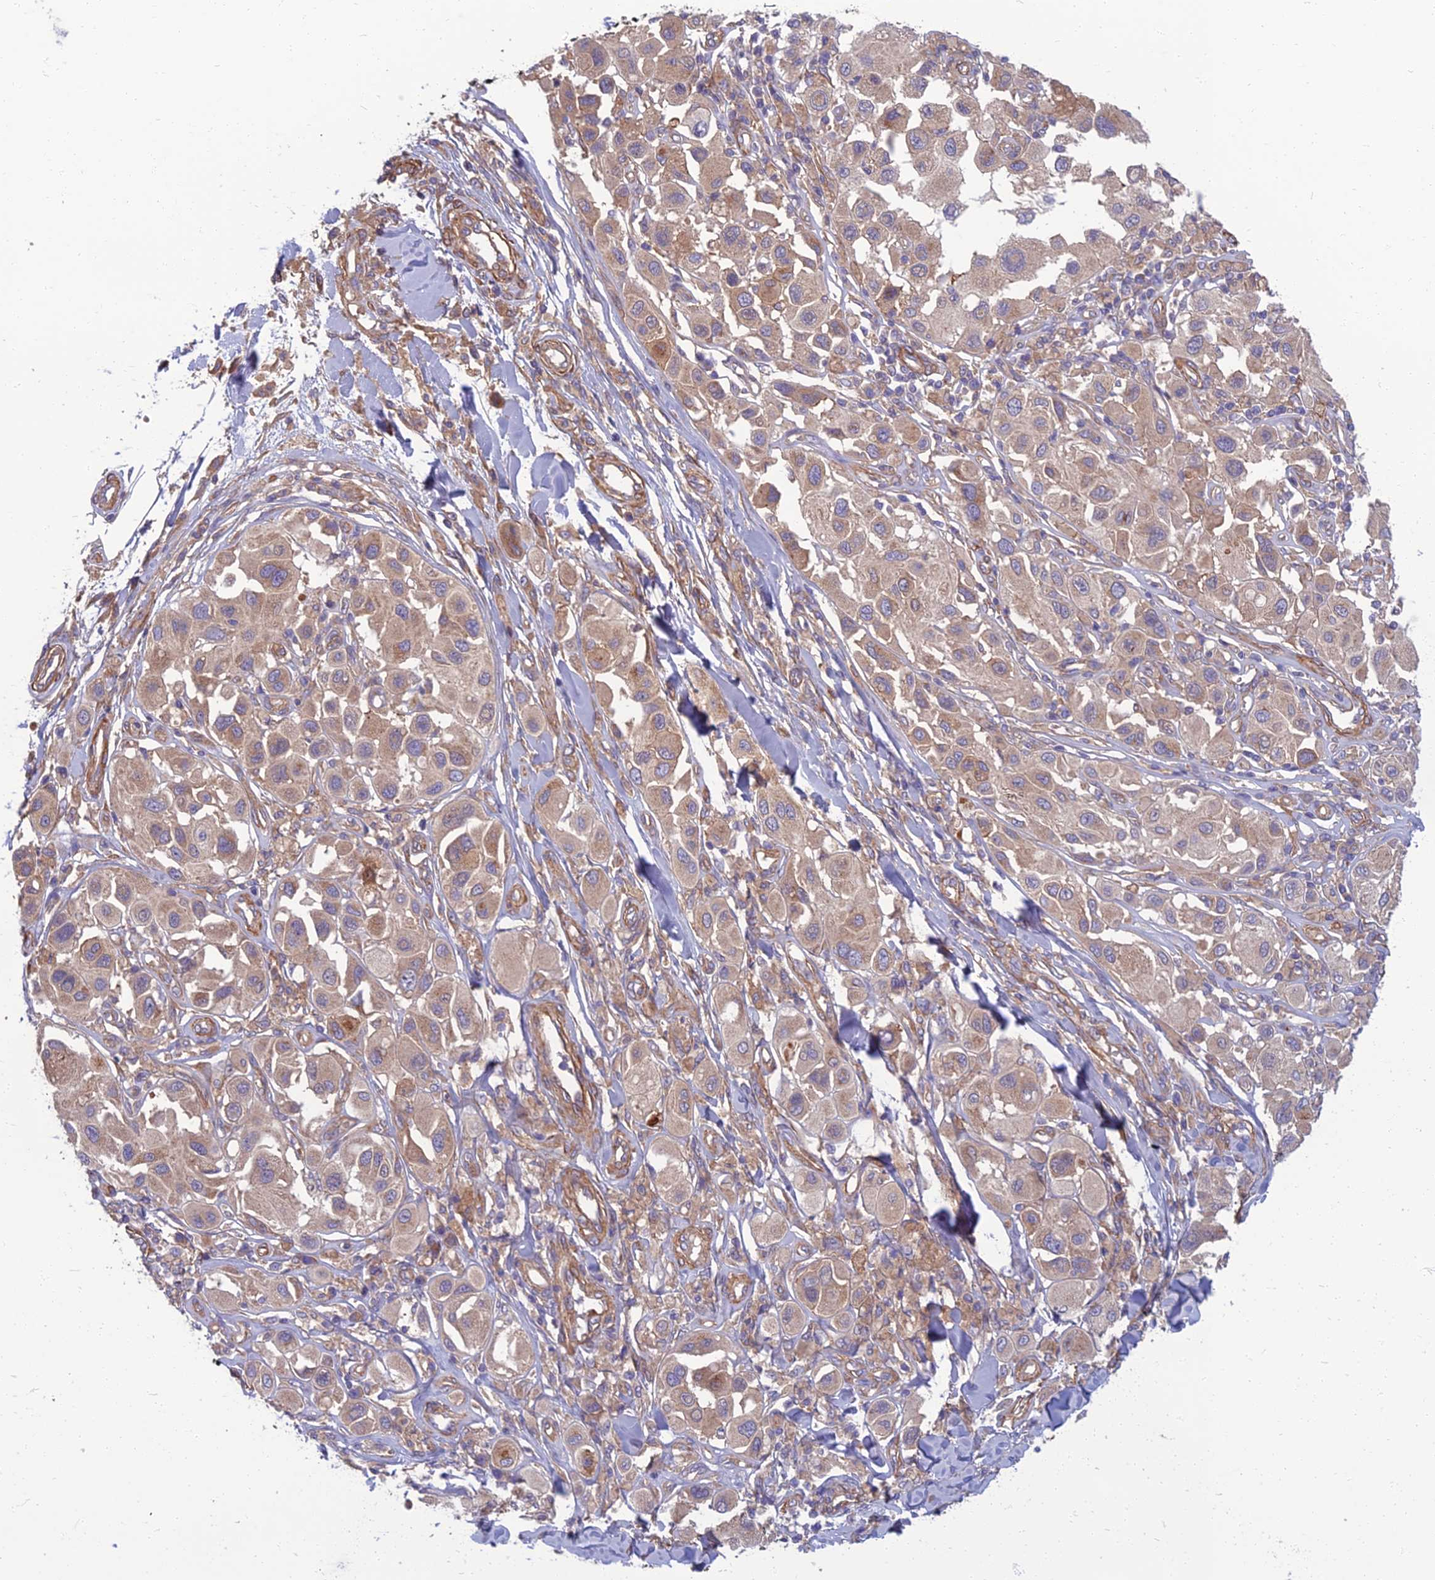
{"staining": {"intensity": "weak", "quantity": "25%-75%", "location": "cytoplasmic/membranous"}, "tissue": "melanoma", "cell_type": "Tumor cells", "image_type": "cancer", "snomed": [{"axis": "morphology", "description": "Malignant melanoma, Metastatic site"}, {"axis": "topography", "description": "Skin"}], "caption": "Immunohistochemistry (DAB) staining of malignant melanoma (metastatic site) demonstrates weak cytoplasmic/membranous protein positivity in approximately 25%-75% of tumor cells.", "gene": "WDR24", "patient": {"sex": "male", "age": 41}}